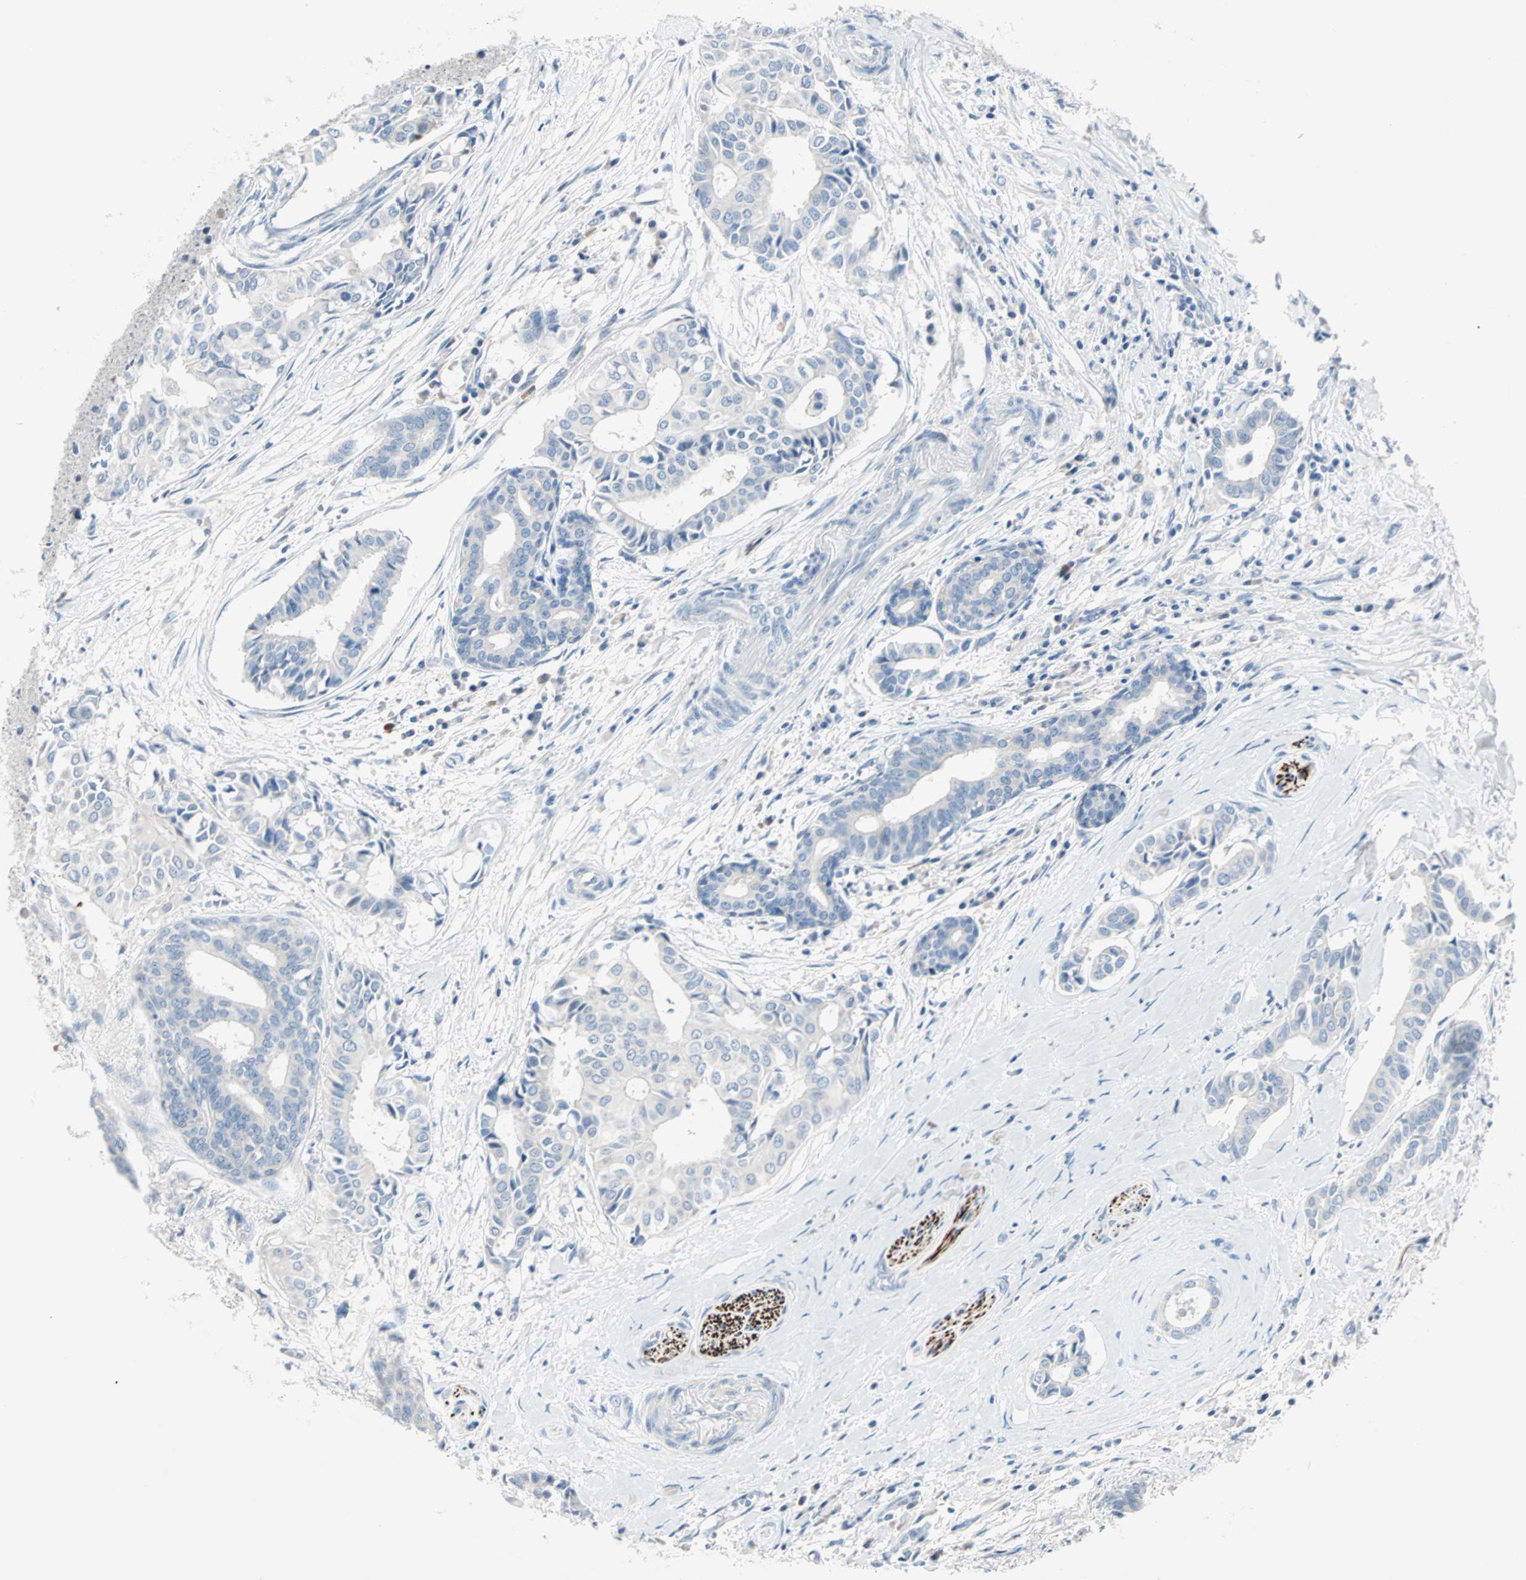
{"staining": {"intensity": "negative", "quantity": "none", "location": "none"}, "tissue": "head and neck cancer", "cell_type": "Tumor cells", "image_type": "cancer", "snomed": [{"axis": "morphology", "description": "Adenocarcinoma, NOS"}, {"axis": "topography", "description": "Salivary gland"}, {"axis": "topography", "description": "Head-Neck"}], "caption": "The immunohistochemistry photomicrograph has no significant staining in tumor cells of adenocarcinoma (head and neck) tissue. The staining was performed using DAB (3,3'-diaminobenzidine) to visualize the protein expression in brown, while the nuclei were stained in blue with hematoxylin (Magnification: 20x).", "gene": "NEFH", "patient": {"sex": "female", "age": 59}}